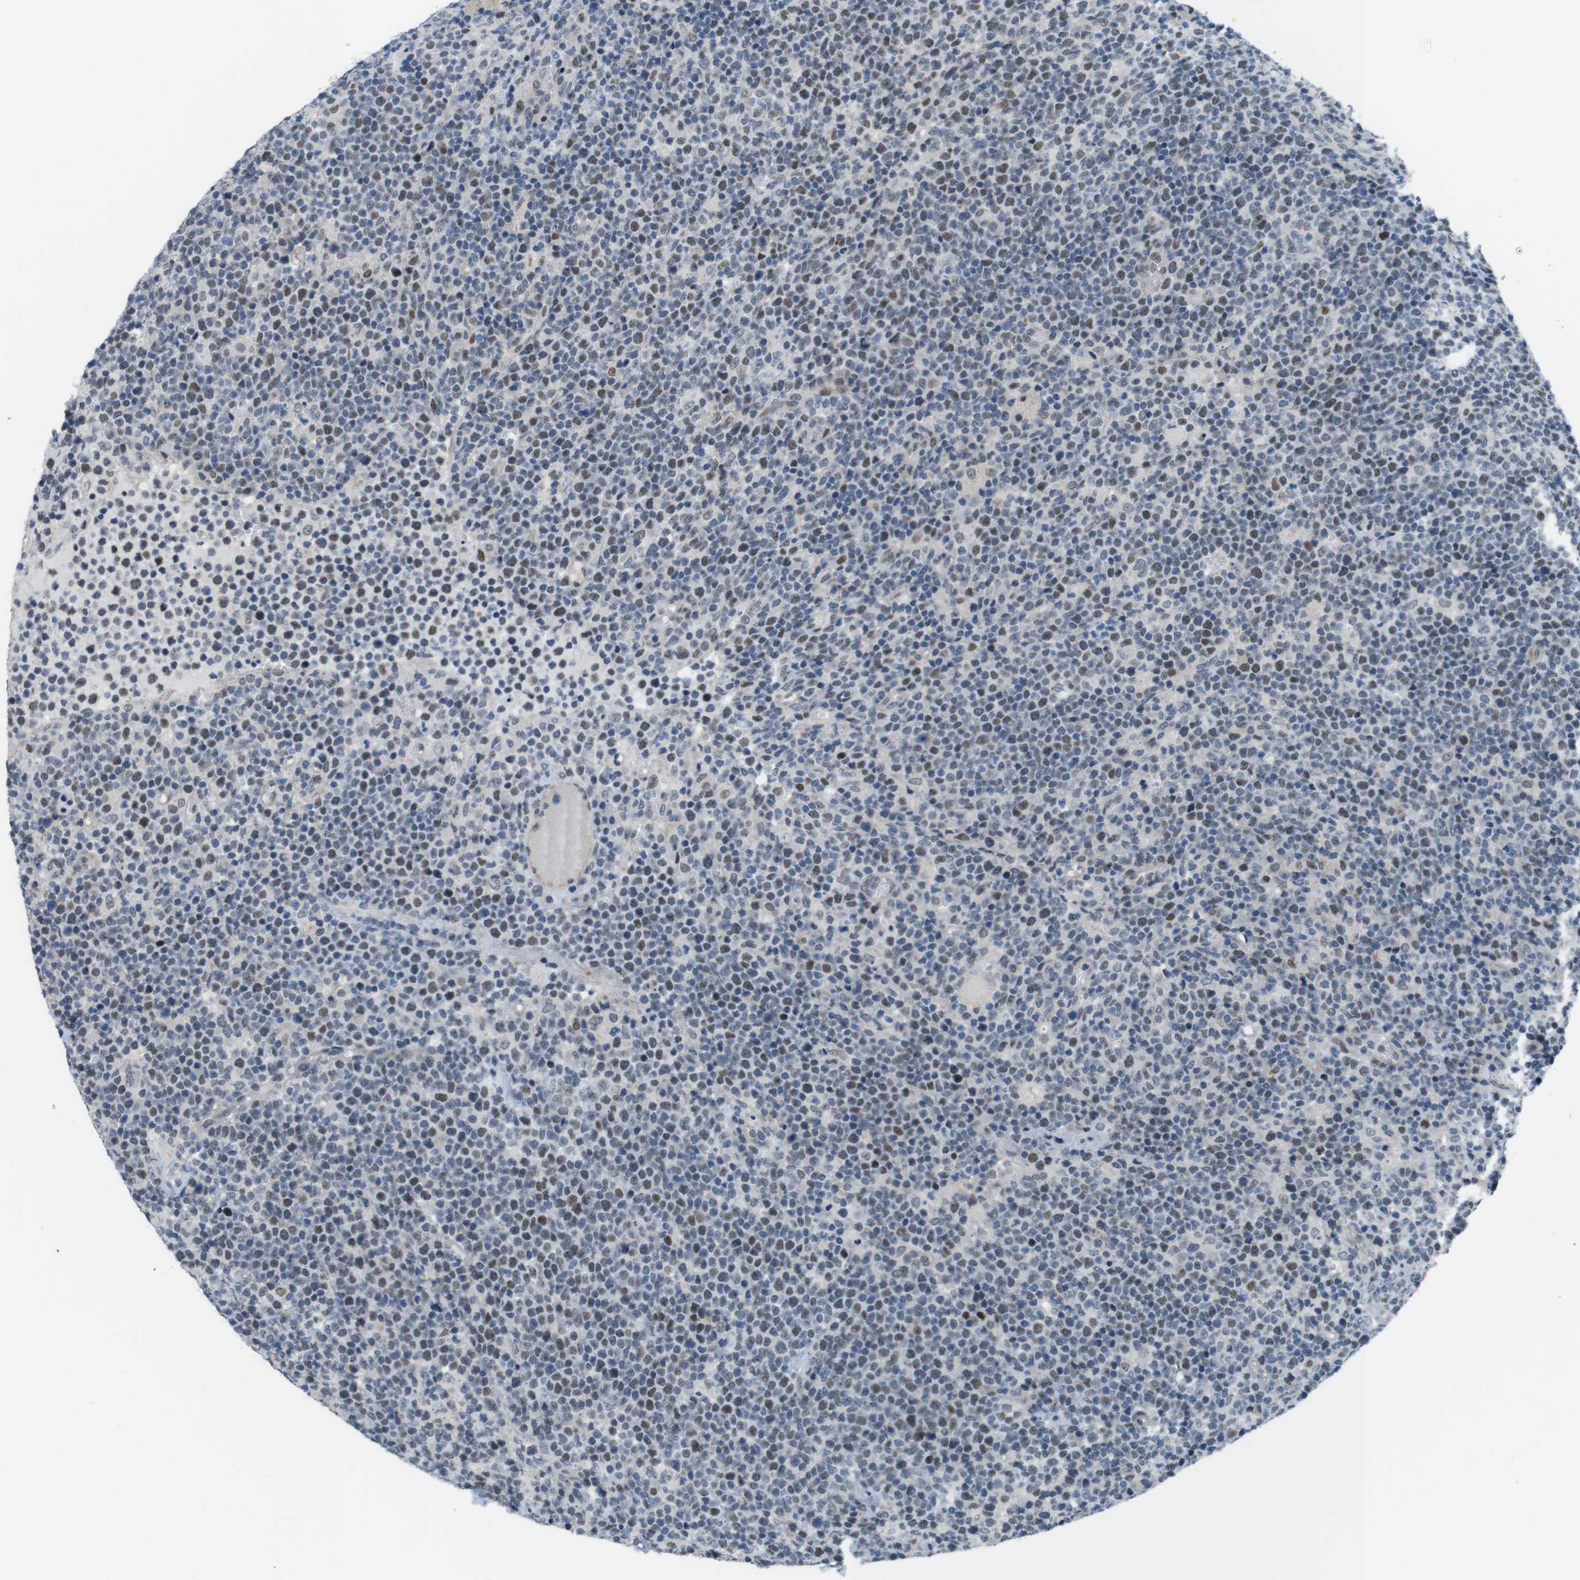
{"staining": {"intensity": "weak", "quantity": "25%-75%", "location": "nuclear"}, "tissue": "lymphoma", "cell_type": "Tumor cells", "image_type": "cancer", "snomed": [{"axis": "morphology", "description": "Malignant lymphoma, non-Hodgkin's type, High grade"}, {"axis": "topography", "description": "Lymph node"}], "caption": "High-power microscopy captured an immunohistochemistry image of lymphoma, revealing weak nuclear staining in approximately 25%-75% of tumor cells.", "gene": "SMCO2", "patient": {"sex": "male", "age": 61}}